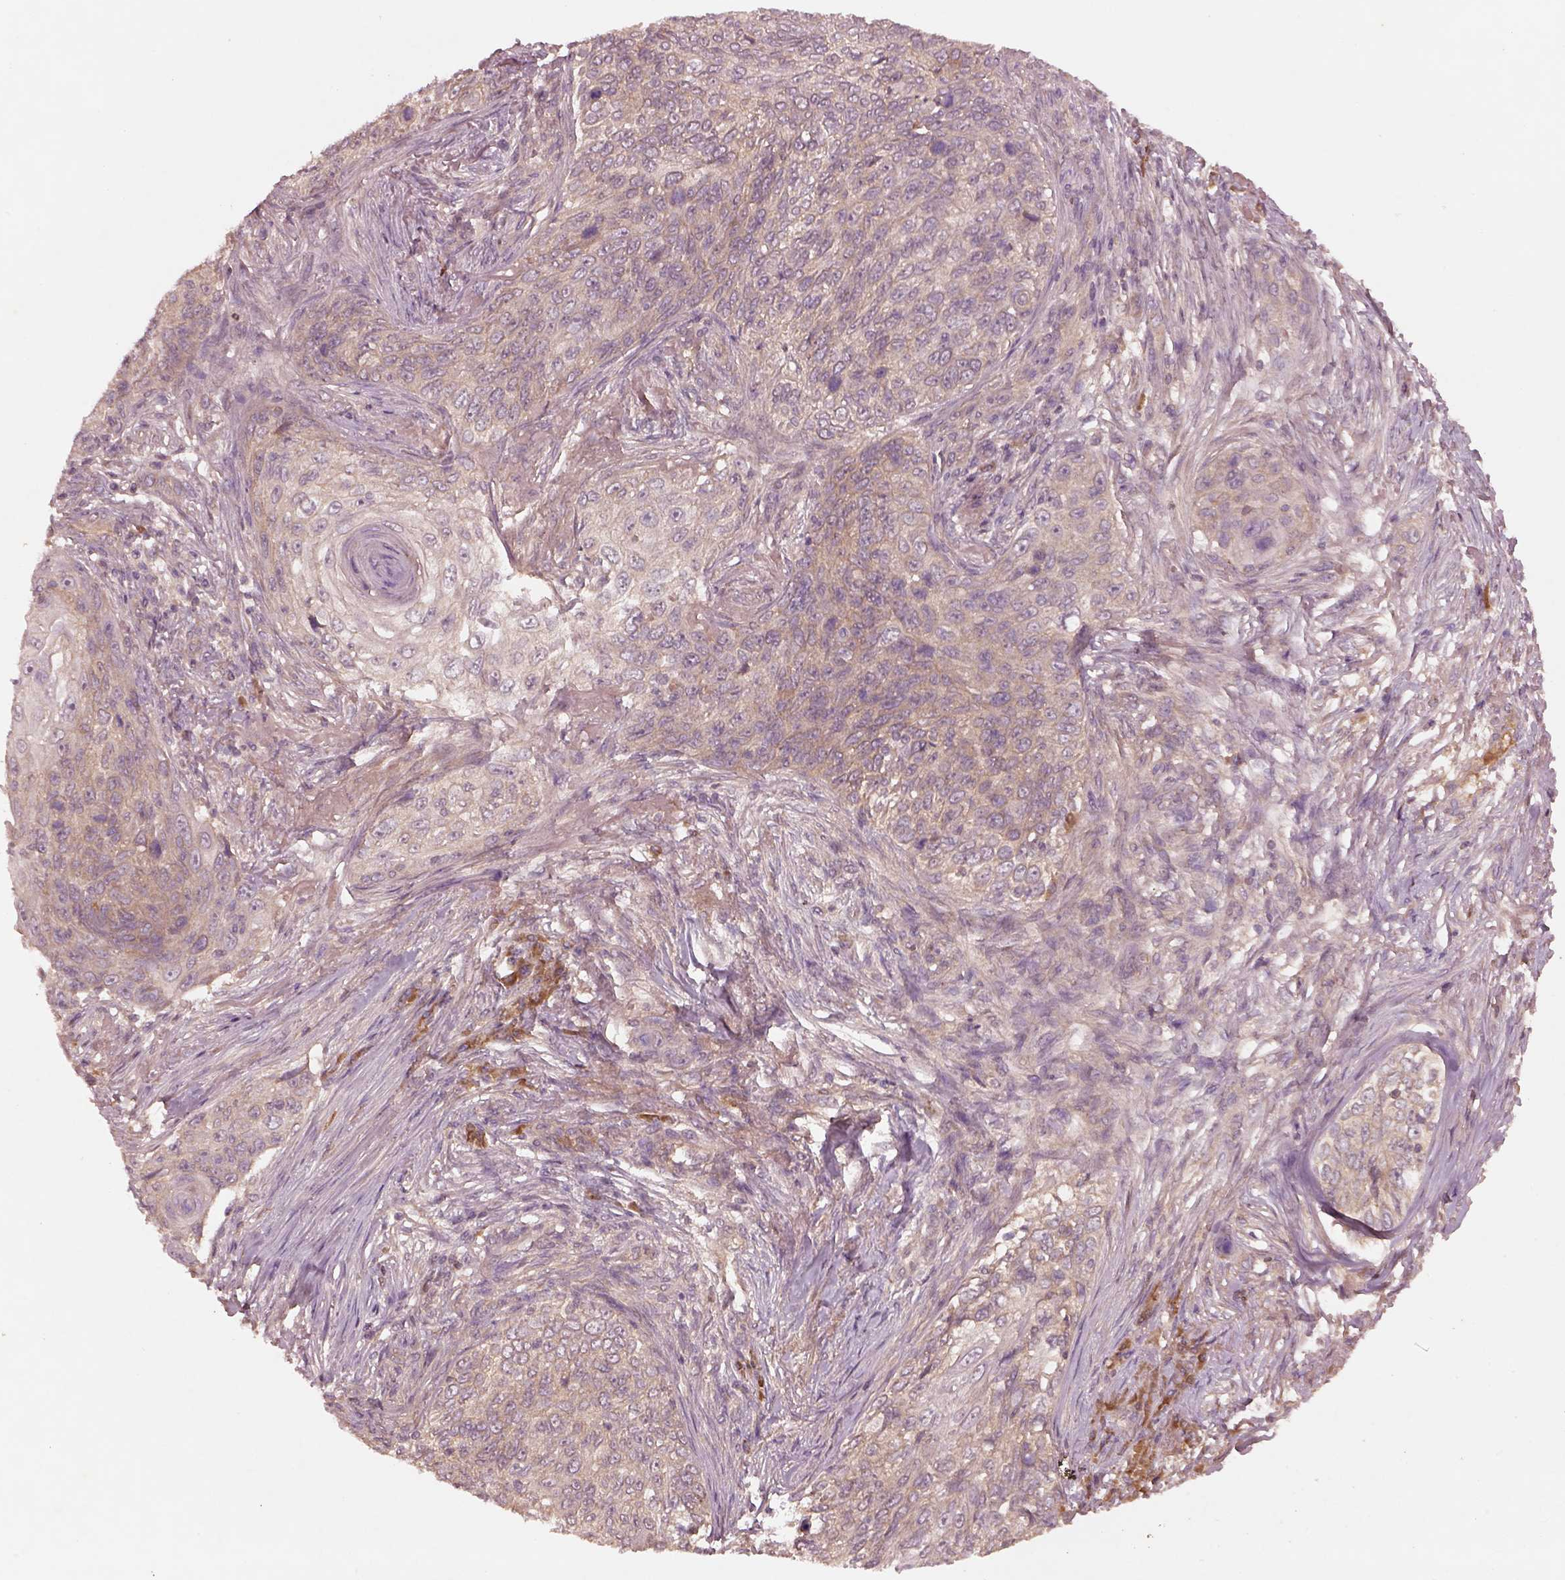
{"staining": {"intensity": "weak", "quantity": ">75%", "location": "cytoplasmic/membranous"}, "tissue": "skin cancer", "cell_type": "Tumor cells", "image_type": "cancer", "snomed": [{"axis": "morphology", "description": "Squamous cell carcinoma, NOS"}, {"axis": "topography", "description": "Skin"}], "caption": "Approximately >75% of tumor cells in skin squamous cell carcinoma show weak cytoplasmic/membranous protein staining as visualized by brown immunohistochemical staining.", "gene": "FAM234A", "patient": {"sex": "male", "age": 92}}